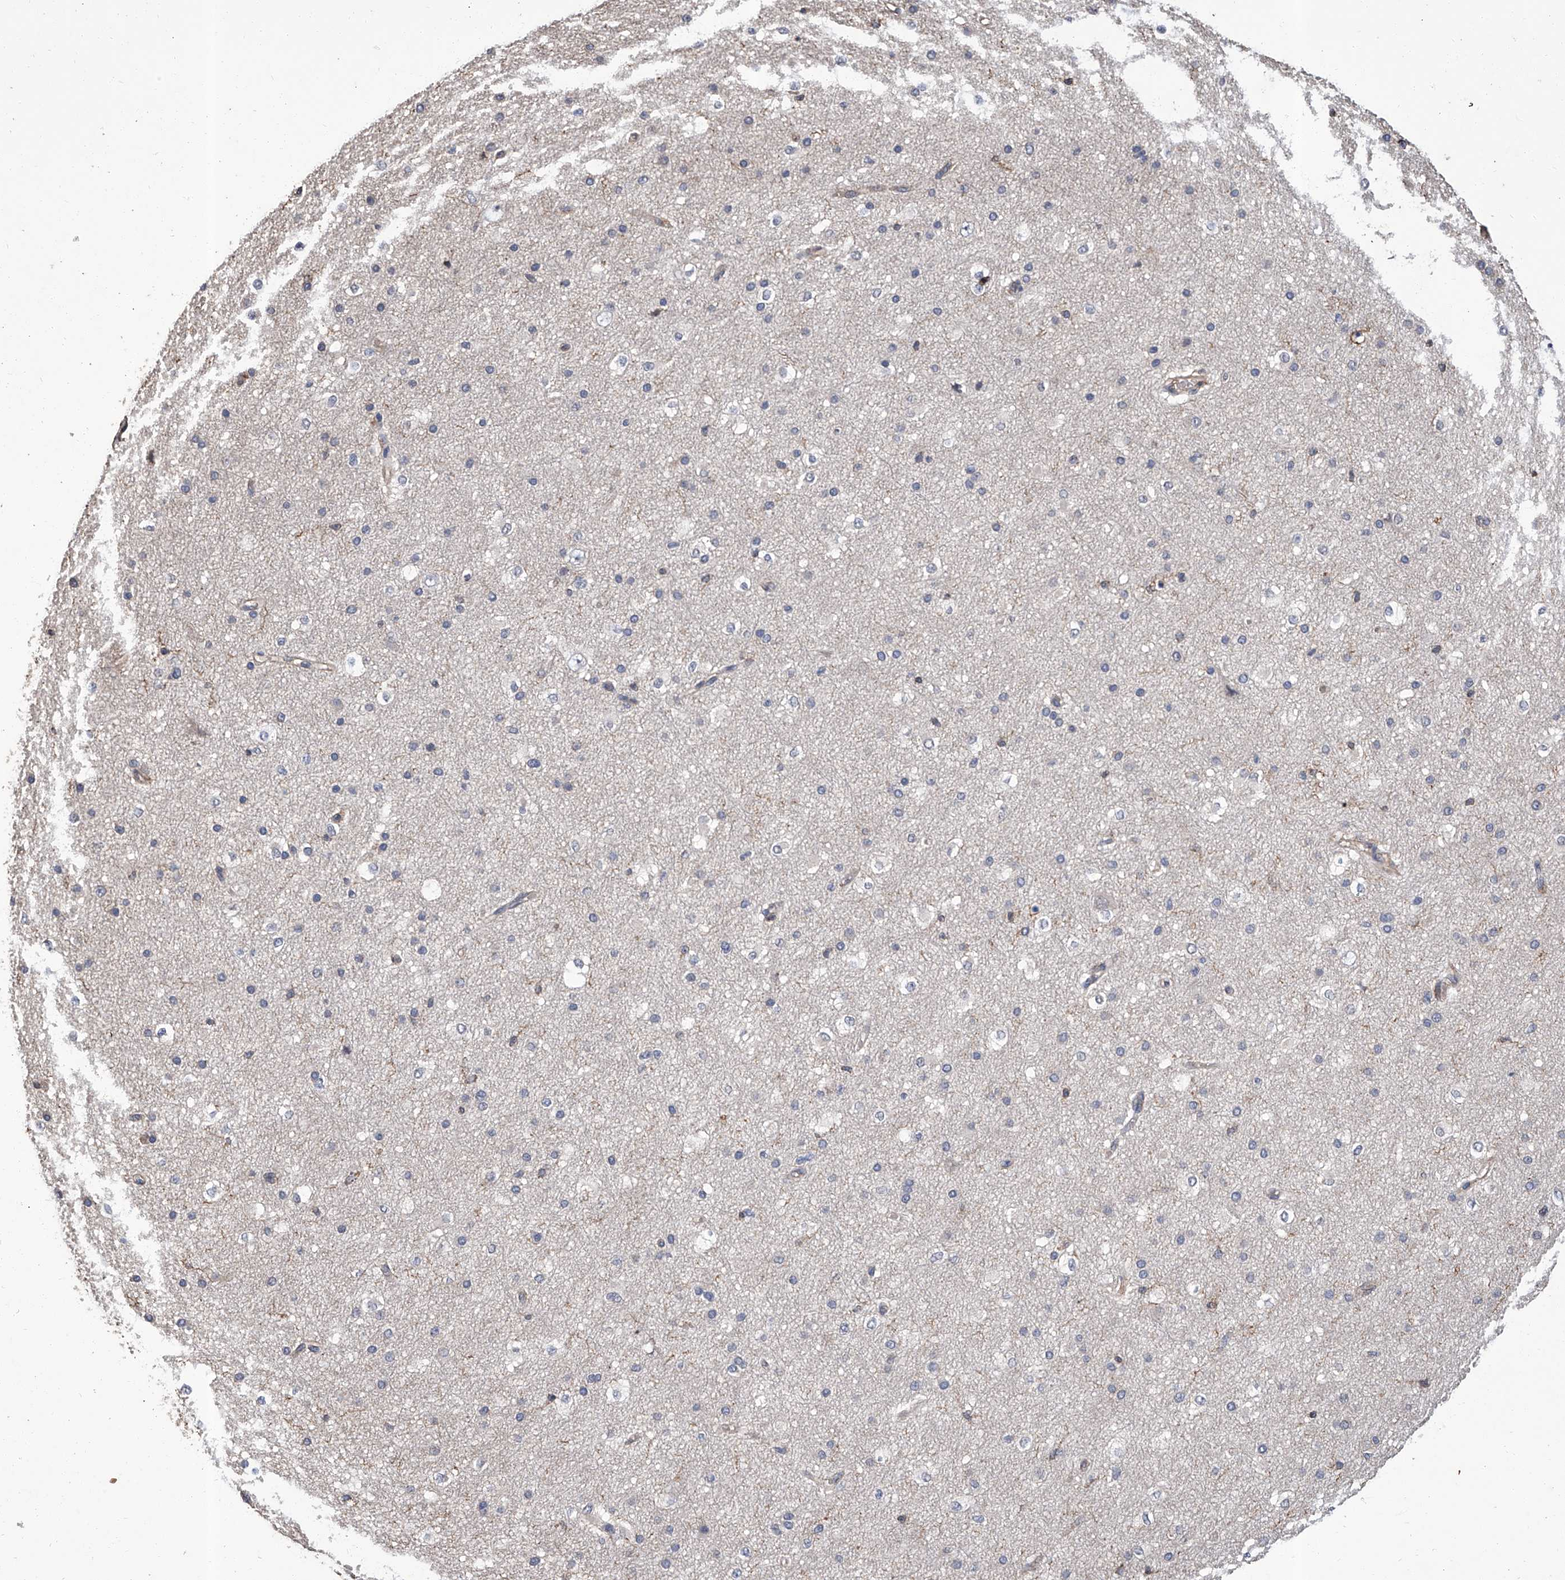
{"staining": {"intensity": "weak", "quantity": "<25%", "location": "cytoplasmic/membranous"}, "tissue": "cerebral cortex", "cell_type": "Endothelial cells", "image_type": "normal", "snomed": [{"axis": "morphology", "description": "Normal tissue, NOS"}, {"axis": "morphology", "description": "Developmental malformation"}, {"axis": "topography", "description": "Cerebral cortex"}], "caption": "The histopathology image demonstrates no staining of endothelial cells in normal cerebral cortex. The staining is performed using DAB (3,3'-diaminobenzidine) brown chromogen with nuclei counter-stained in using hematoxylin.", "gene": "GPT", "patient": {"sex": "female", "age": 30}}